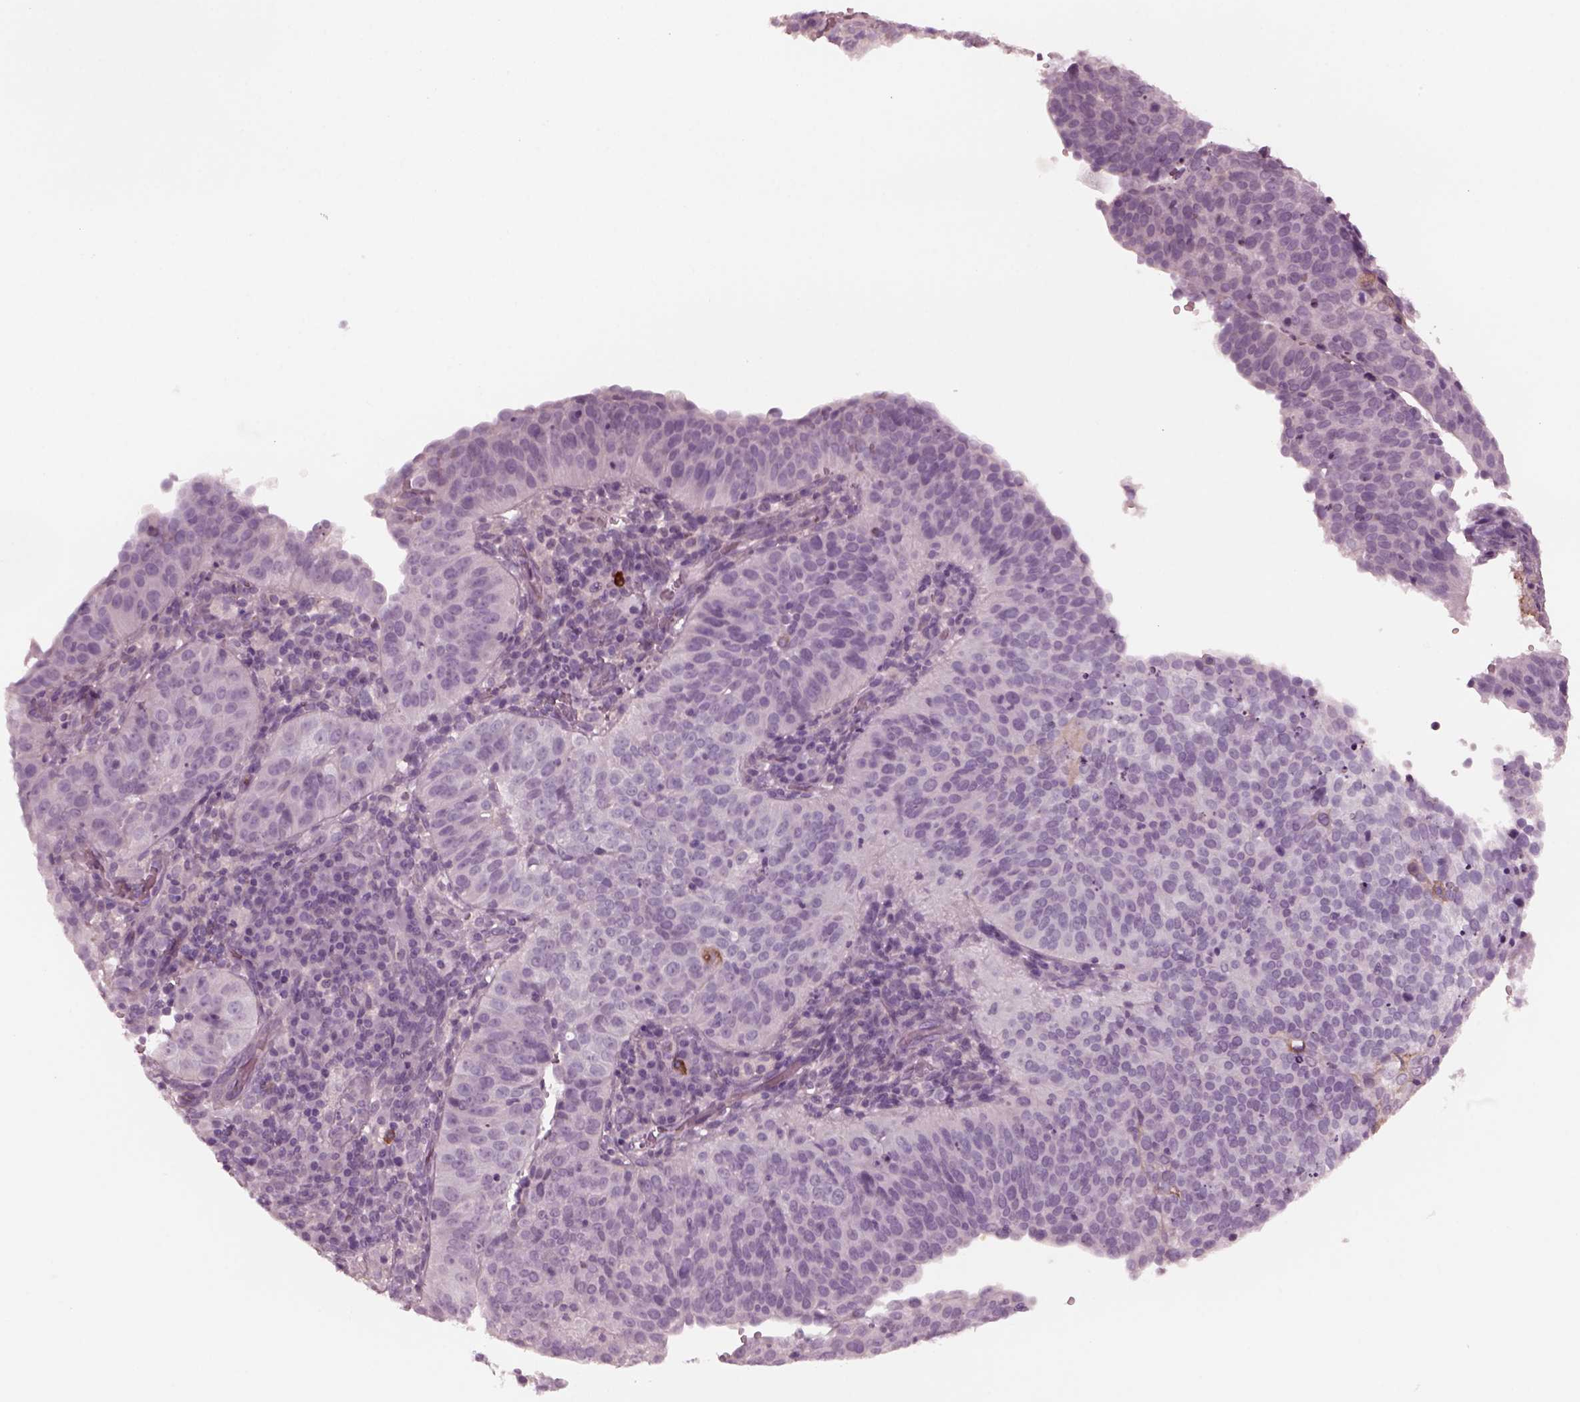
{"staining": {"intensity": "negative", "quantity": "none", "location": "none"}, "tissue": "cervical cancer", "cell_type": "Tumor cells", "image_type": "cancer", "snomed": [{"axis": "morphology", "description": "Squamous cell carcinoma, NOS"}, {"axis": "topography", "description": "Cervix"}], "caption": "Tumor cells are negative for protein expression in human cervical squamous cell carcinoma.", "gene": "YY2", "patient": {"sex": "female", "age": 39}}